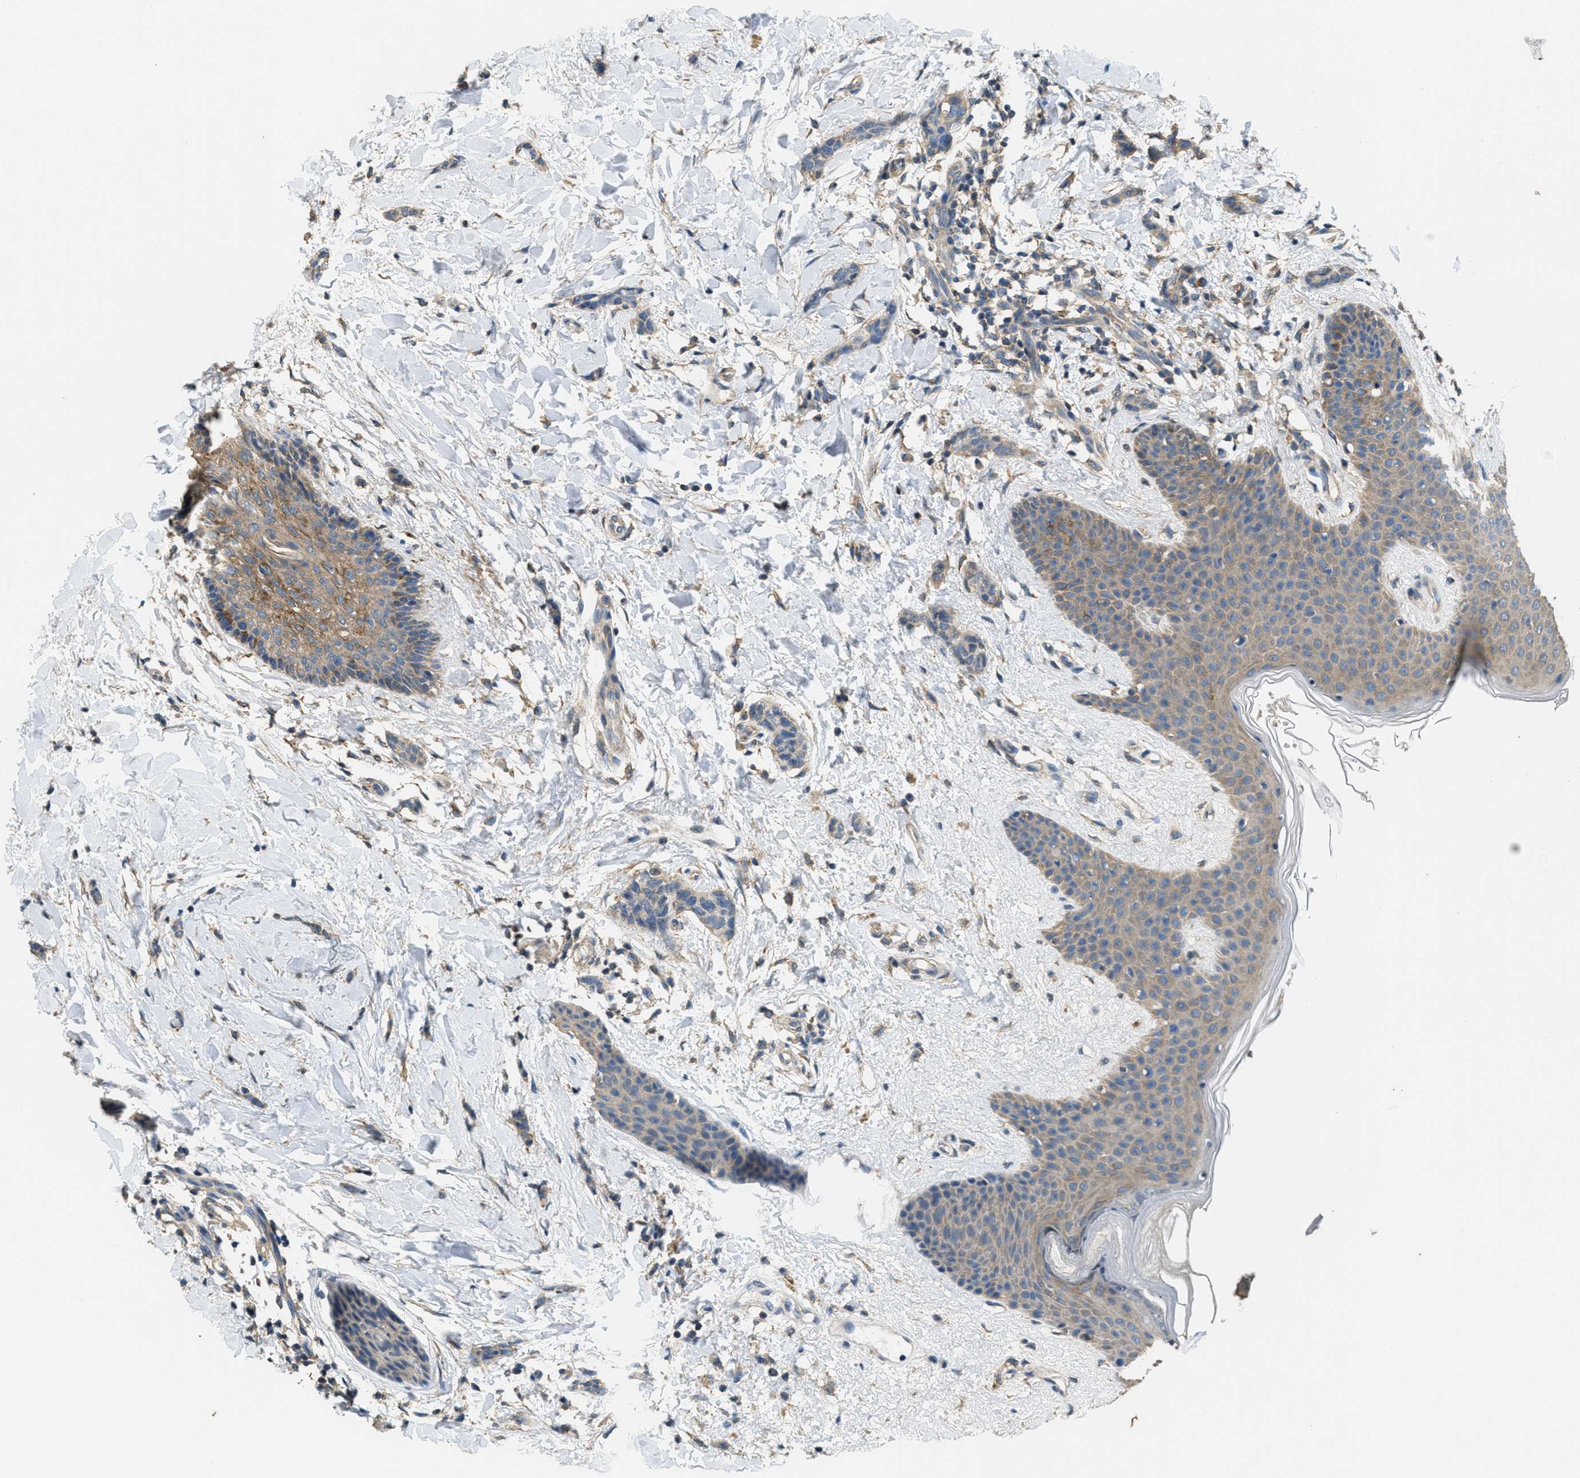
{"staining": {"intensity": "weak", "quantity": "25%-75%", "location": "cytoplasmic/membranous"}, "tissue": "breast cancer", "cell_type": "Tumor cells", "image_type": "cancer", "snomed": [{"axis": "morphology", "description": "Lobular carcinoma"}, {"axis": "topography", "description": "Skin"}, {"axis": "topography", "description": "Breast"}], "caption": "Immunohistochemical staining of human breast cancer reveals low levels of weak cytoplasmic/membranous protein staining in approximately 25%-75% of tumor cells. The protein of interest is stained brown, and the nuclei are stained in blue (DAB (3,3'-diaminobenzidine) IHC with brightfield microscopy, high magnification).", "gene": "THBS2", "patient": {"sex": "female", "age": 46}}